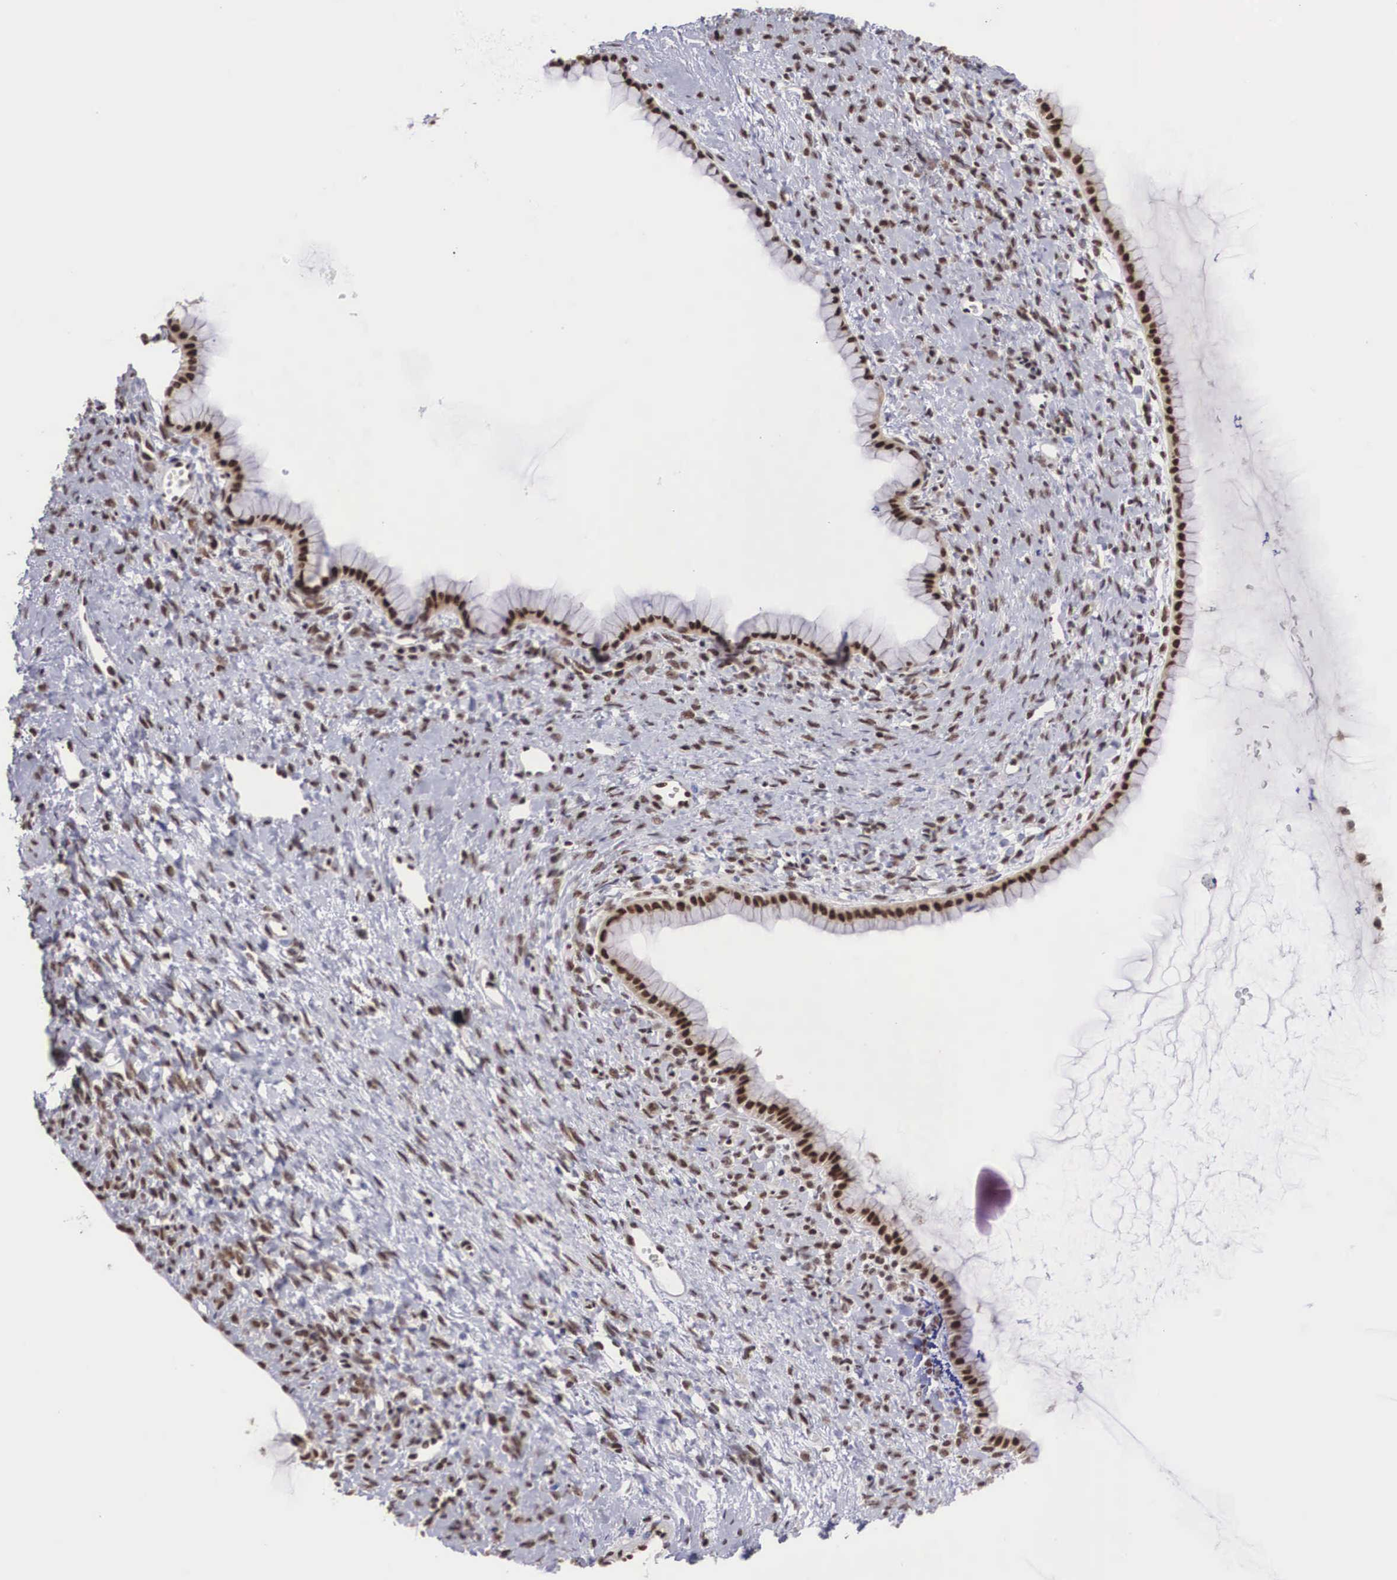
{"staining": {"intensity": "strong", "quantity": ">75%", "location": "nuclear"}, "tissue": "ovarian cancer", "cell_type": "Tumor cells", "image_type": "cancer", "snomed": [{"axis": "morphology", "description": "Cystadenocarcinoma, mucinous, NOS"}, {"axis": "topography", "description": "Ovary"}], "caption": "Ovarian cancer was stained to show a protein in brown. There is high levels of strong nuclear positivity in approximately >75% of tumor cells. Using DAB (brown) and hematoxylin (blue) stains, captured at high magnification using brightfield microscopy.", "gene": "HTATSF1", "patient": {"sex": "female", "age": 25}}